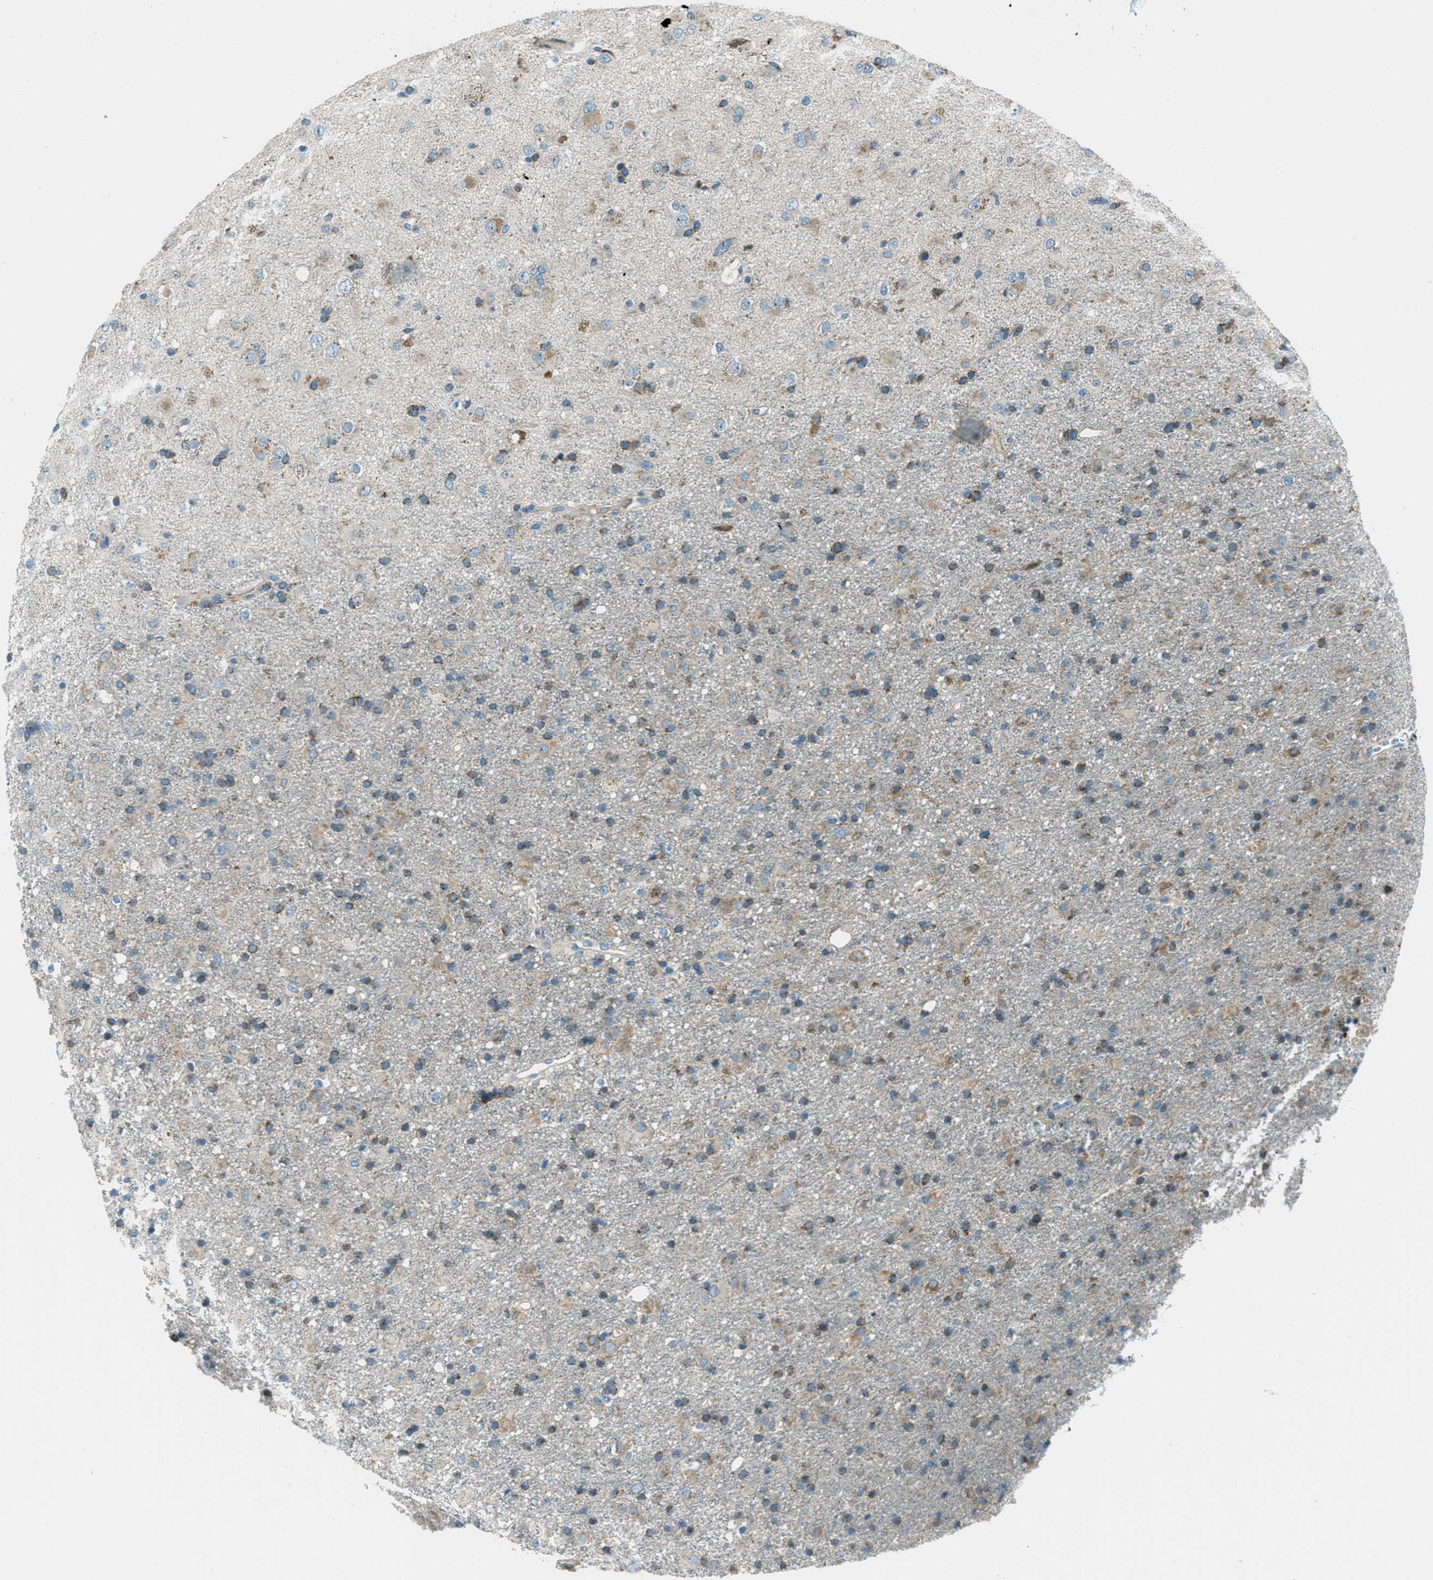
{"staining": {"intensity": "moderate", "quantity": "25%-75%", "location": "cytoplasmic/membranous"}, "tissue": "glioma", "cell_type": "Tumor cells", "image_type": "cancer", "snomed": [{"axis": "morphology", "description": "Glioma, malignant, Low grade"}, {"axis": "topography", "description": "Brain"}], "caption": "Immunohistochemical staining of malignant glioma (low-grade) shows moderate cytoplasmic/membranous protein expression in about 25%-75% of tumor cells.", "gene": "FAR1", "patient": {"sex": "male", "age": 65}}